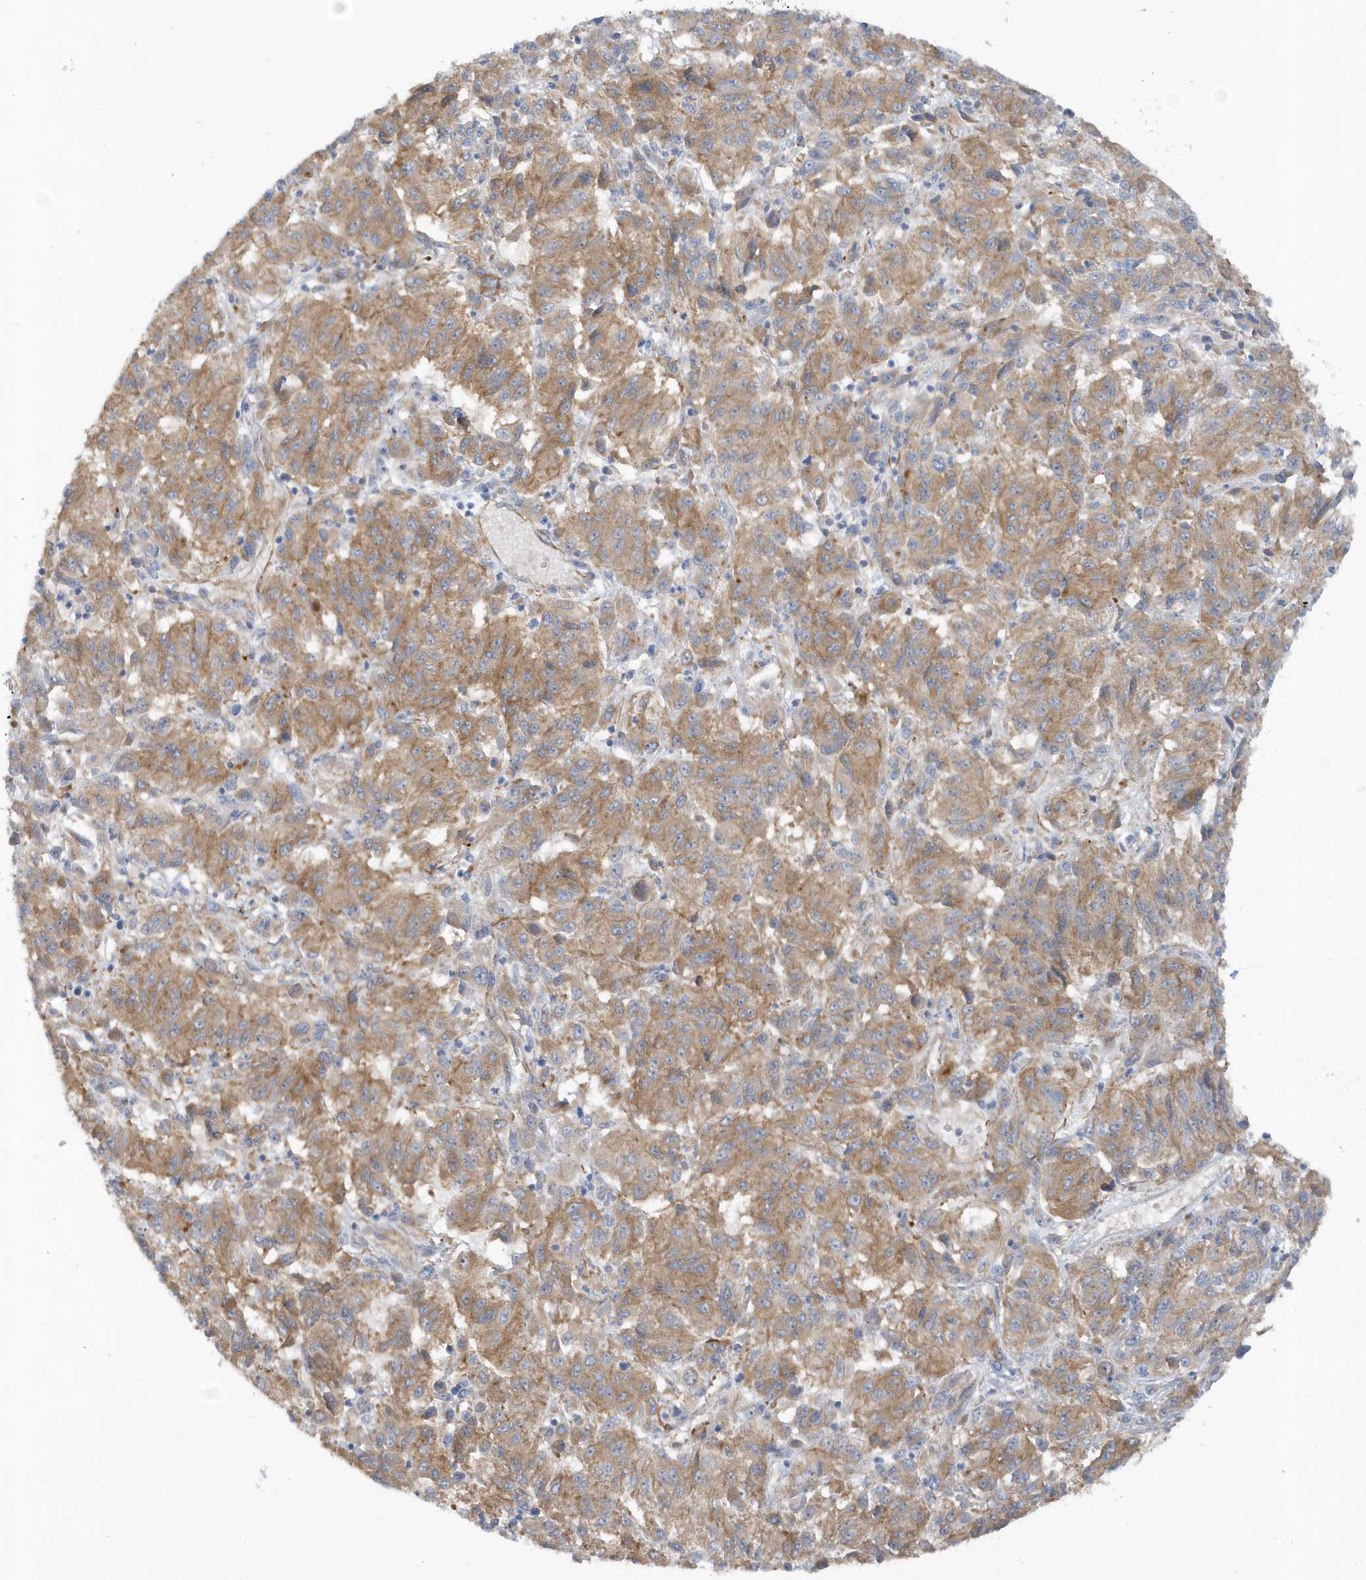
{"staining": {"intensity": "moderate", "quantity": ">75%", "location": "cytoplasmic/membranous"}, "tissue": "melanoma", "cell_type": "Tumor cells", "image_type": "cancer", "snomed": [{"axis": "morphology", "description": "Malignant melanoma, Metastatic site"}, {"axis": "topography", "description": "Lung"}], "caption": "An IHC micrograph of neoplastic tissue is shown. Protein staining in brown highlights moderate cytoplasmic/membranous positivity in melanoma within tumor cells. (Stains: DAB in brown, nuclei in blue, Microscopy: brightfield microscopy at high magnification).", "gene": "RAB17", "patient": {"sex": "male", "age": 64}}